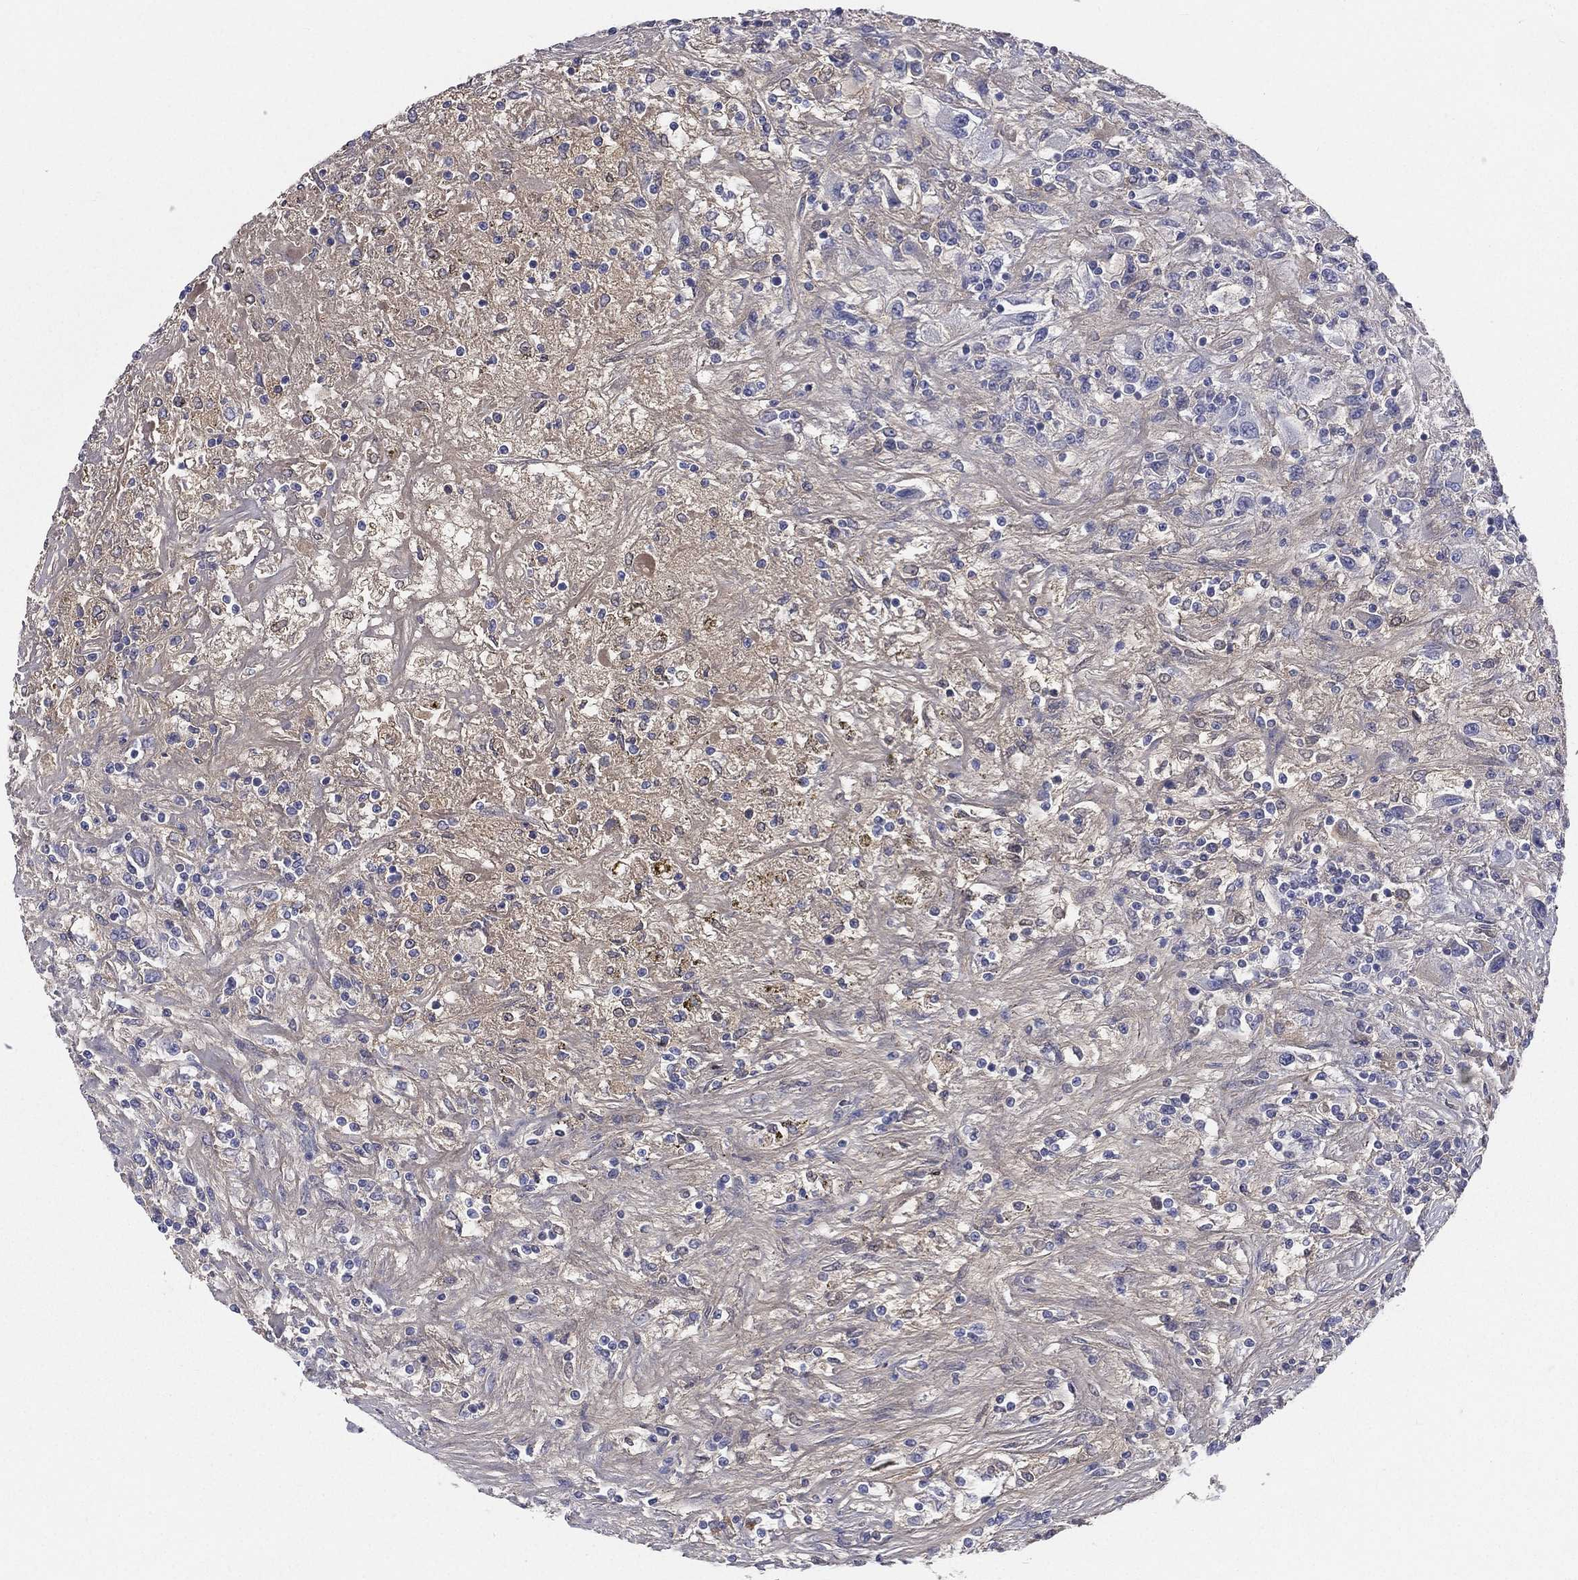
{"staining": {"intensity": "negative", "quantity": "none", "location": "none"}, "tissue": "renal cancer", "cell_type": "Tumor cells", "image_type": "cancer", "snomed": [{"axis": "morphology", "description": "Adenocarcinoma, NOS"}, {"axis": "topography", "description": "Kidney"}], "caption": "Human renal cancer (adenocarcinoma) stained for a protein using immunohistochemistry exhibits no expression in tumor cells.", "gene": "HP", "patient": {"sex": "female", "age": 67}}